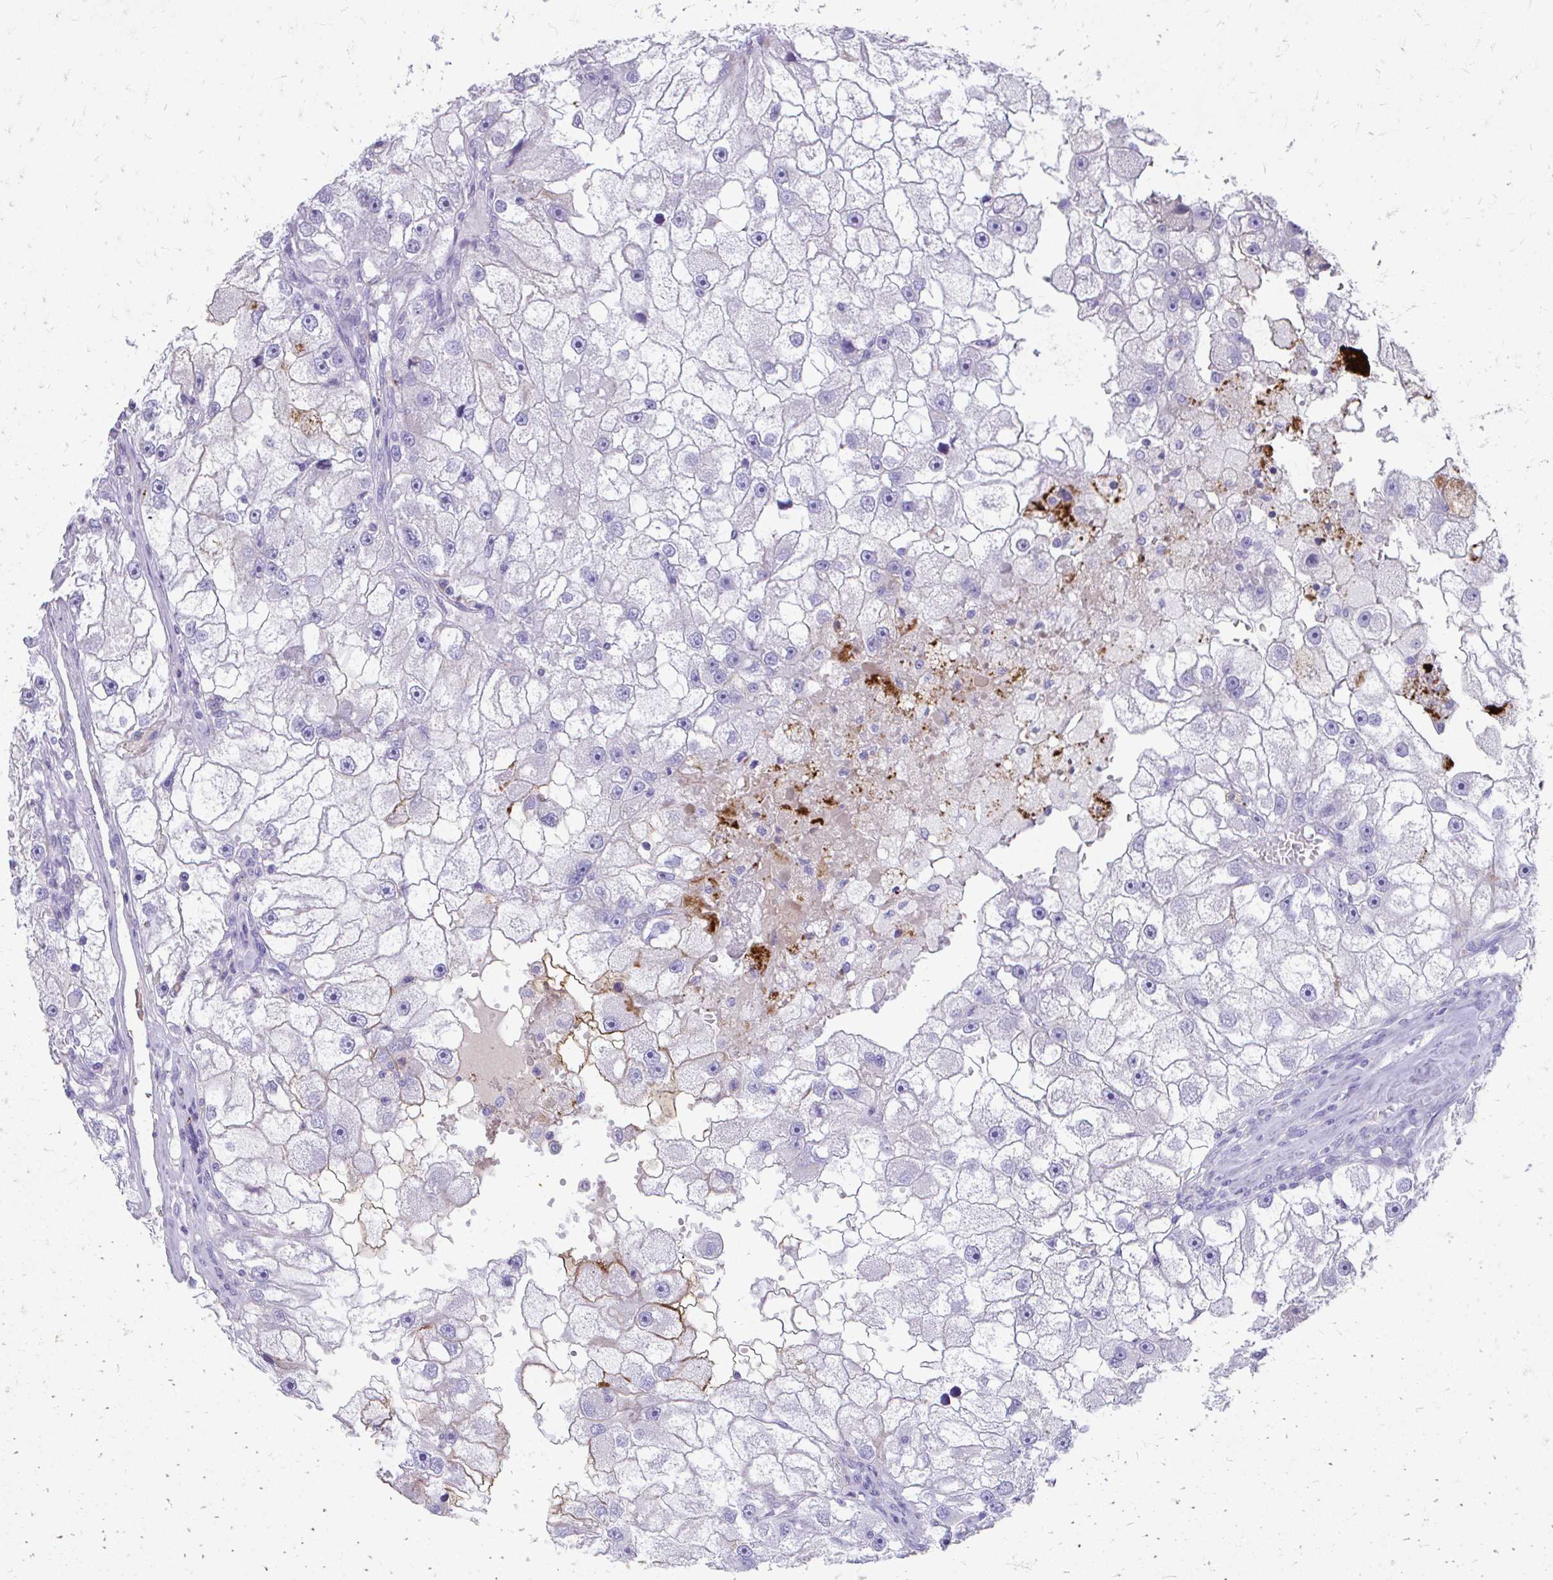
{"staining": {"intensity": "negative", "quantity": "none", "location": "none"}, "tissue": "renal cancer", "cell_type": "Tumor cells", "image_type": "cancer", "snomed": [{"axis": "morphology", "description": "Adenocarcinoma, NOS"}, {"axis": "topography", "description": "Kidney"}], "caption": "Renal adenocarcinoma stained for a protein using IHC displays no positivity tumor cells.", "gene": "CFH", "patient": {"sex": "male", "age": 63}}